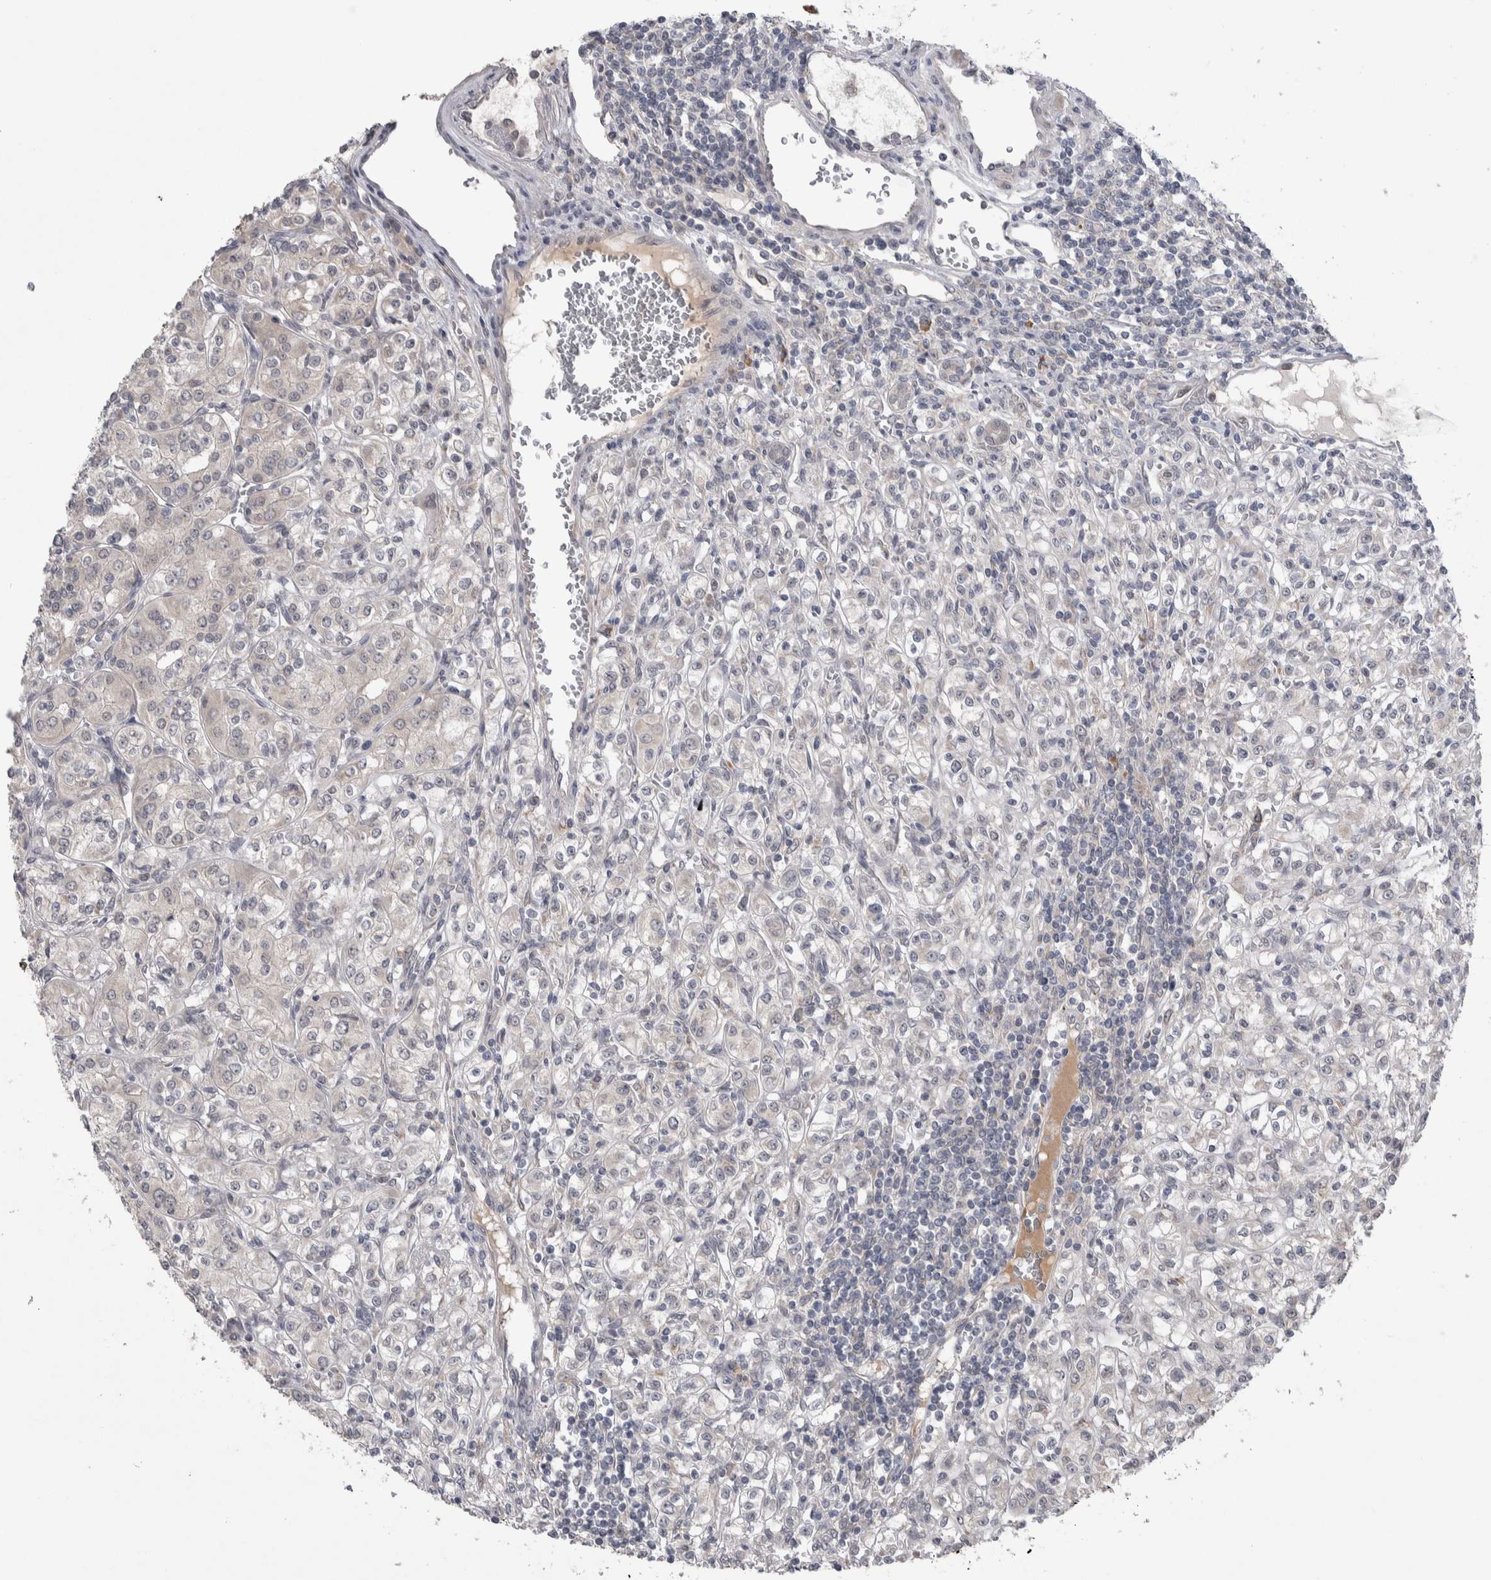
{"staining": {"intensity": "negative", "quantity": "none", "location": "none"}, "tissue": "renal cancer", "cell_type": "Tumor cells", "image_type": "cancer", "snomed": [{"axis": "morphology", "description": "Adenocarcinoma, NOS"}, {"axis": "topography", "description": "Kidney"}], "caption": "This is an IHC photomicrograph of renal cancer (adenocarcinoma). There is no positivity in tumor cells.", "gene": "CUL2", "patient": {"sex": "male", "age": 77}}